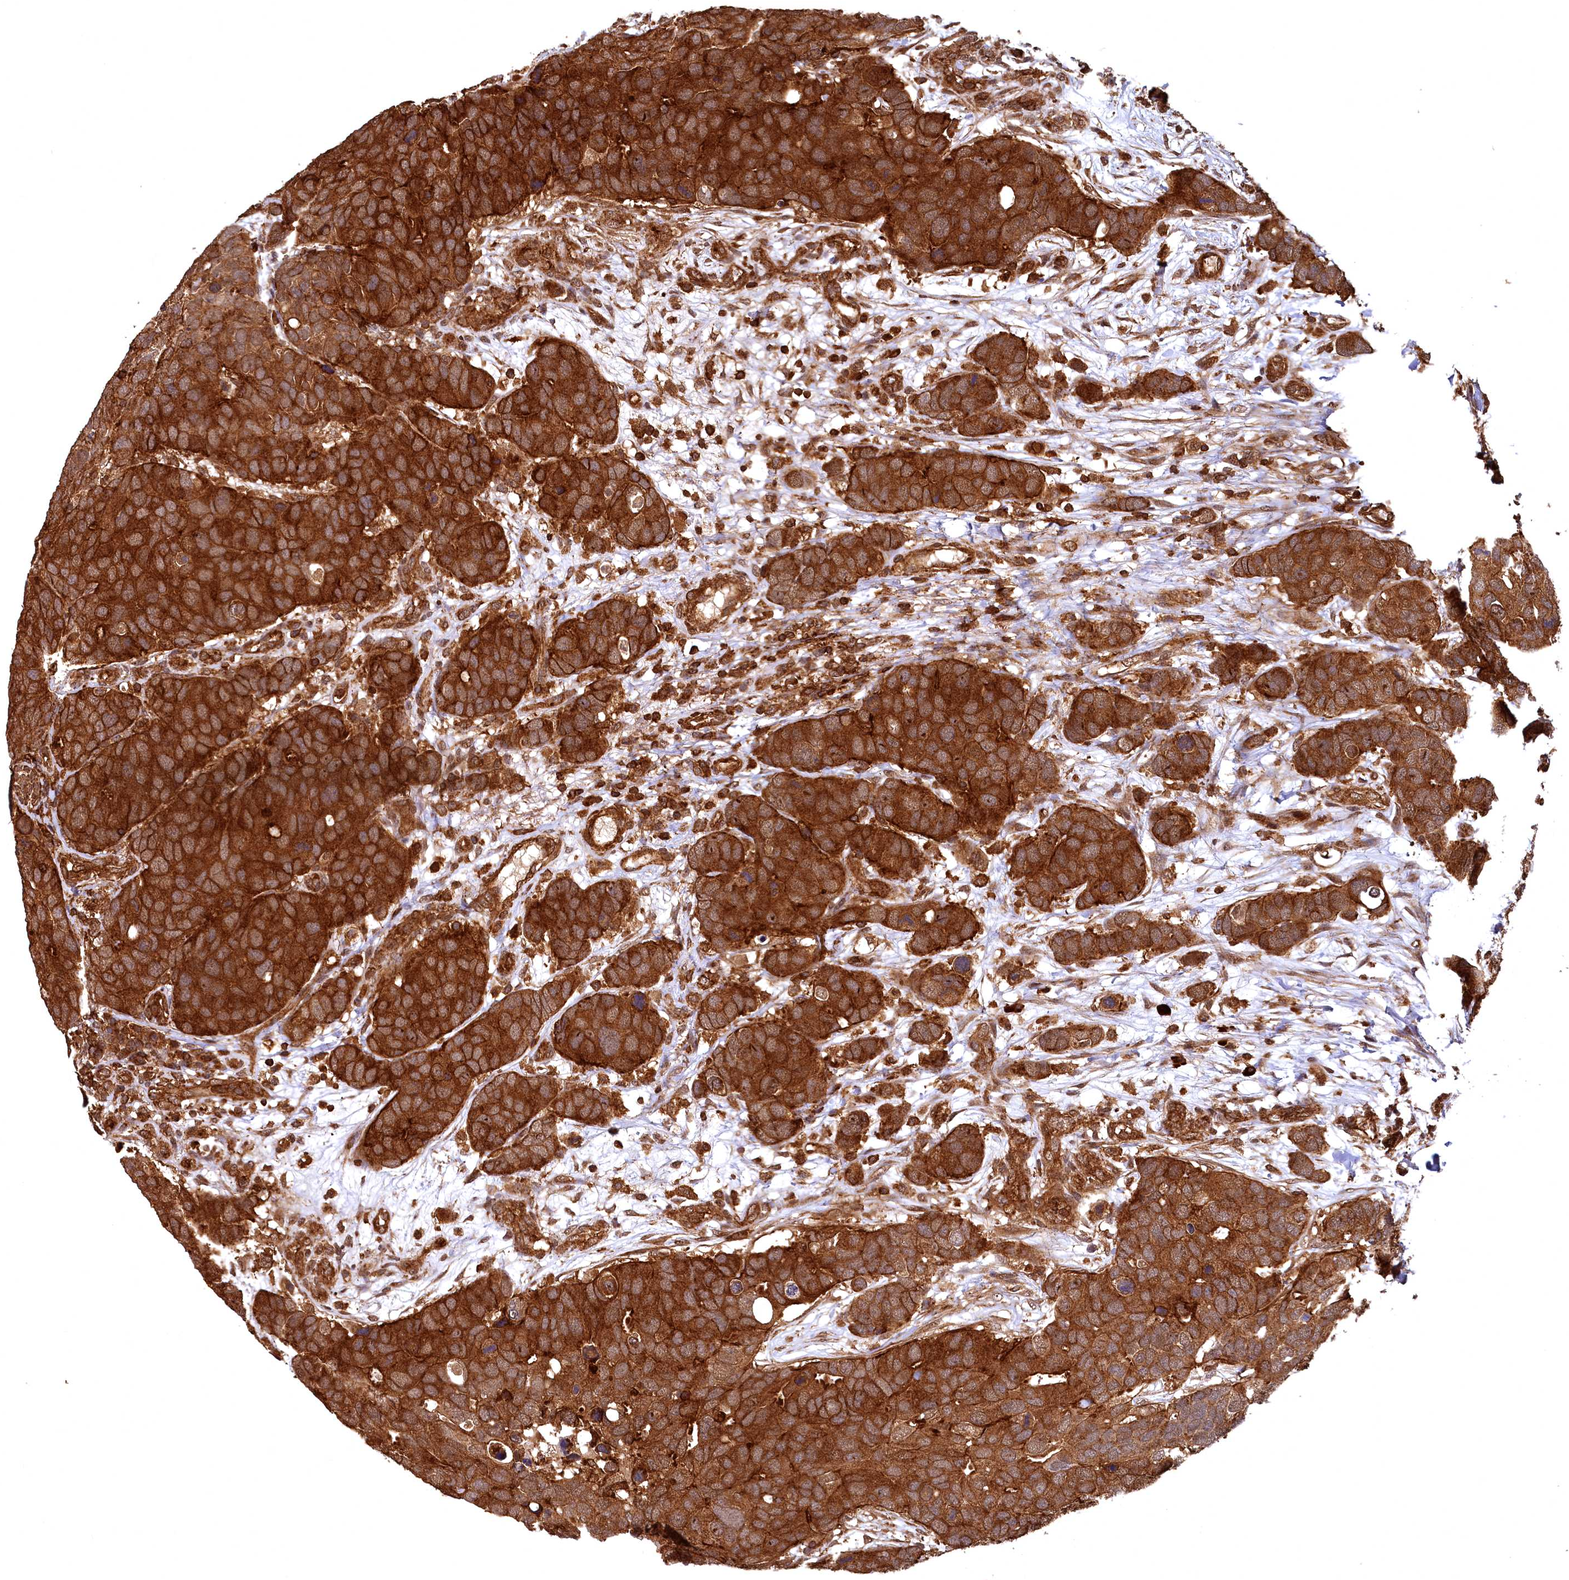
{"staining": {"intensity": "strong", "quantity": ">75%", "location": "cytoplasmic/membranous"}, "tissue": "breast cancer", "cell_type": "Tumor cells", "image_type": "cancer", "snomed": [{"axis": "morphology", "description": "Duct carcinoma"}, {"axis": "topography", "description": "Breast"}], "caption": "Breast cancer (intraductal carcinoma) stained for a protein (brown) reveals strong cytoplasmic/membranous positive staining in about >75% of tumor cells.", "gene": "STUB1", "patient": {"sex": "female", "age": 83}}